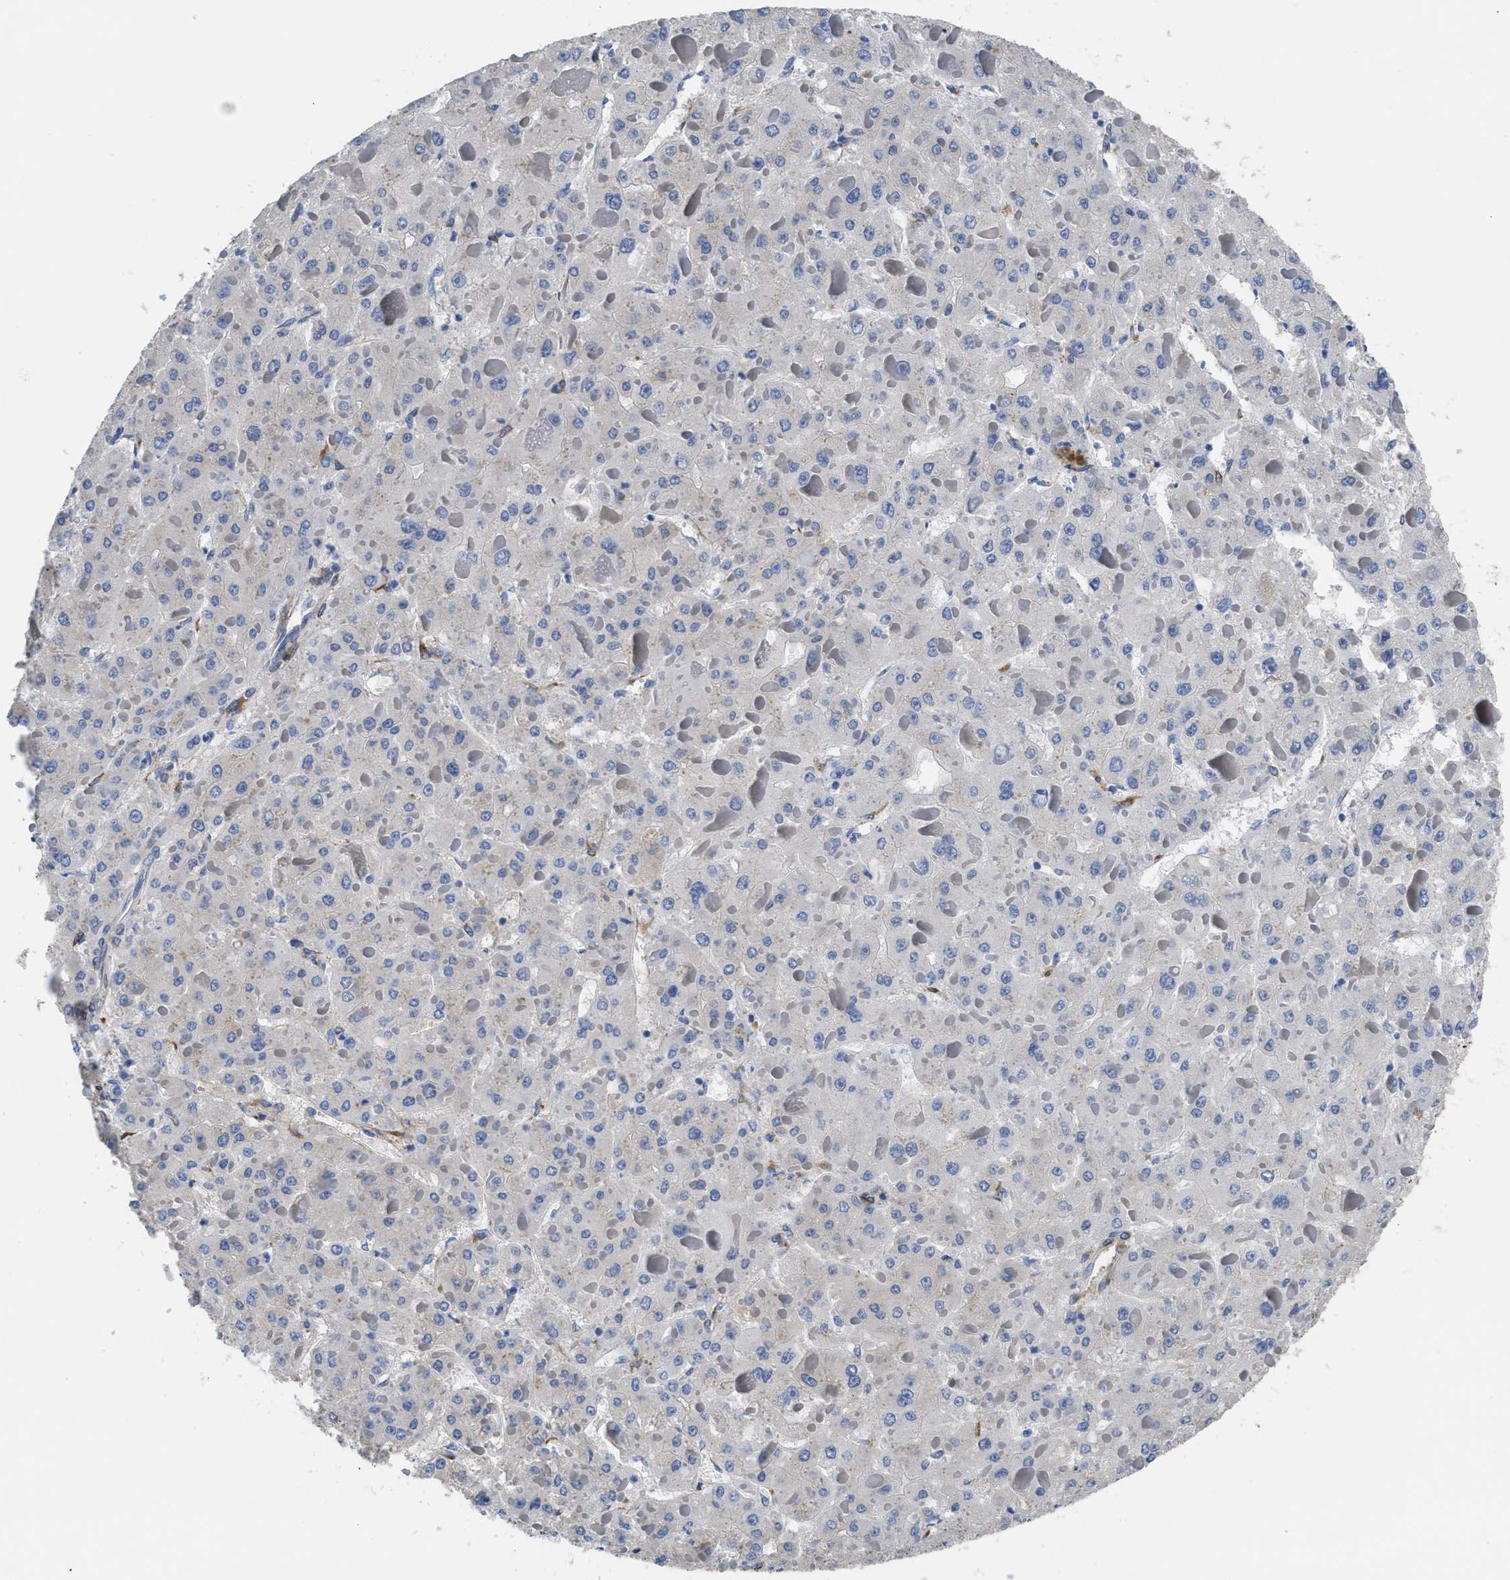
{"staining": {"intensity": "negative", "quantity": "none", "location": "none"}, "tissue": "liver cancer", "cell_type": "Tumor cells", "image_type": "cancer", "snomed": [{"axis": "morphology", "description": "Carcinoma, Hepatocellular, NOS"}, {"axis": "topography", "description": "Liver"}], "caption": "Tumor cells show no significant staining in liver hepatocellular carcinoma. Brightfield microscopy of immunohistochemistry stained with DAB (3,3'-diaminobenzidine) (brown) and hematoxylin (blue), captured at high magnification.", "gene": "SQLE", "patient": {"sex": "female", "age": 73}}